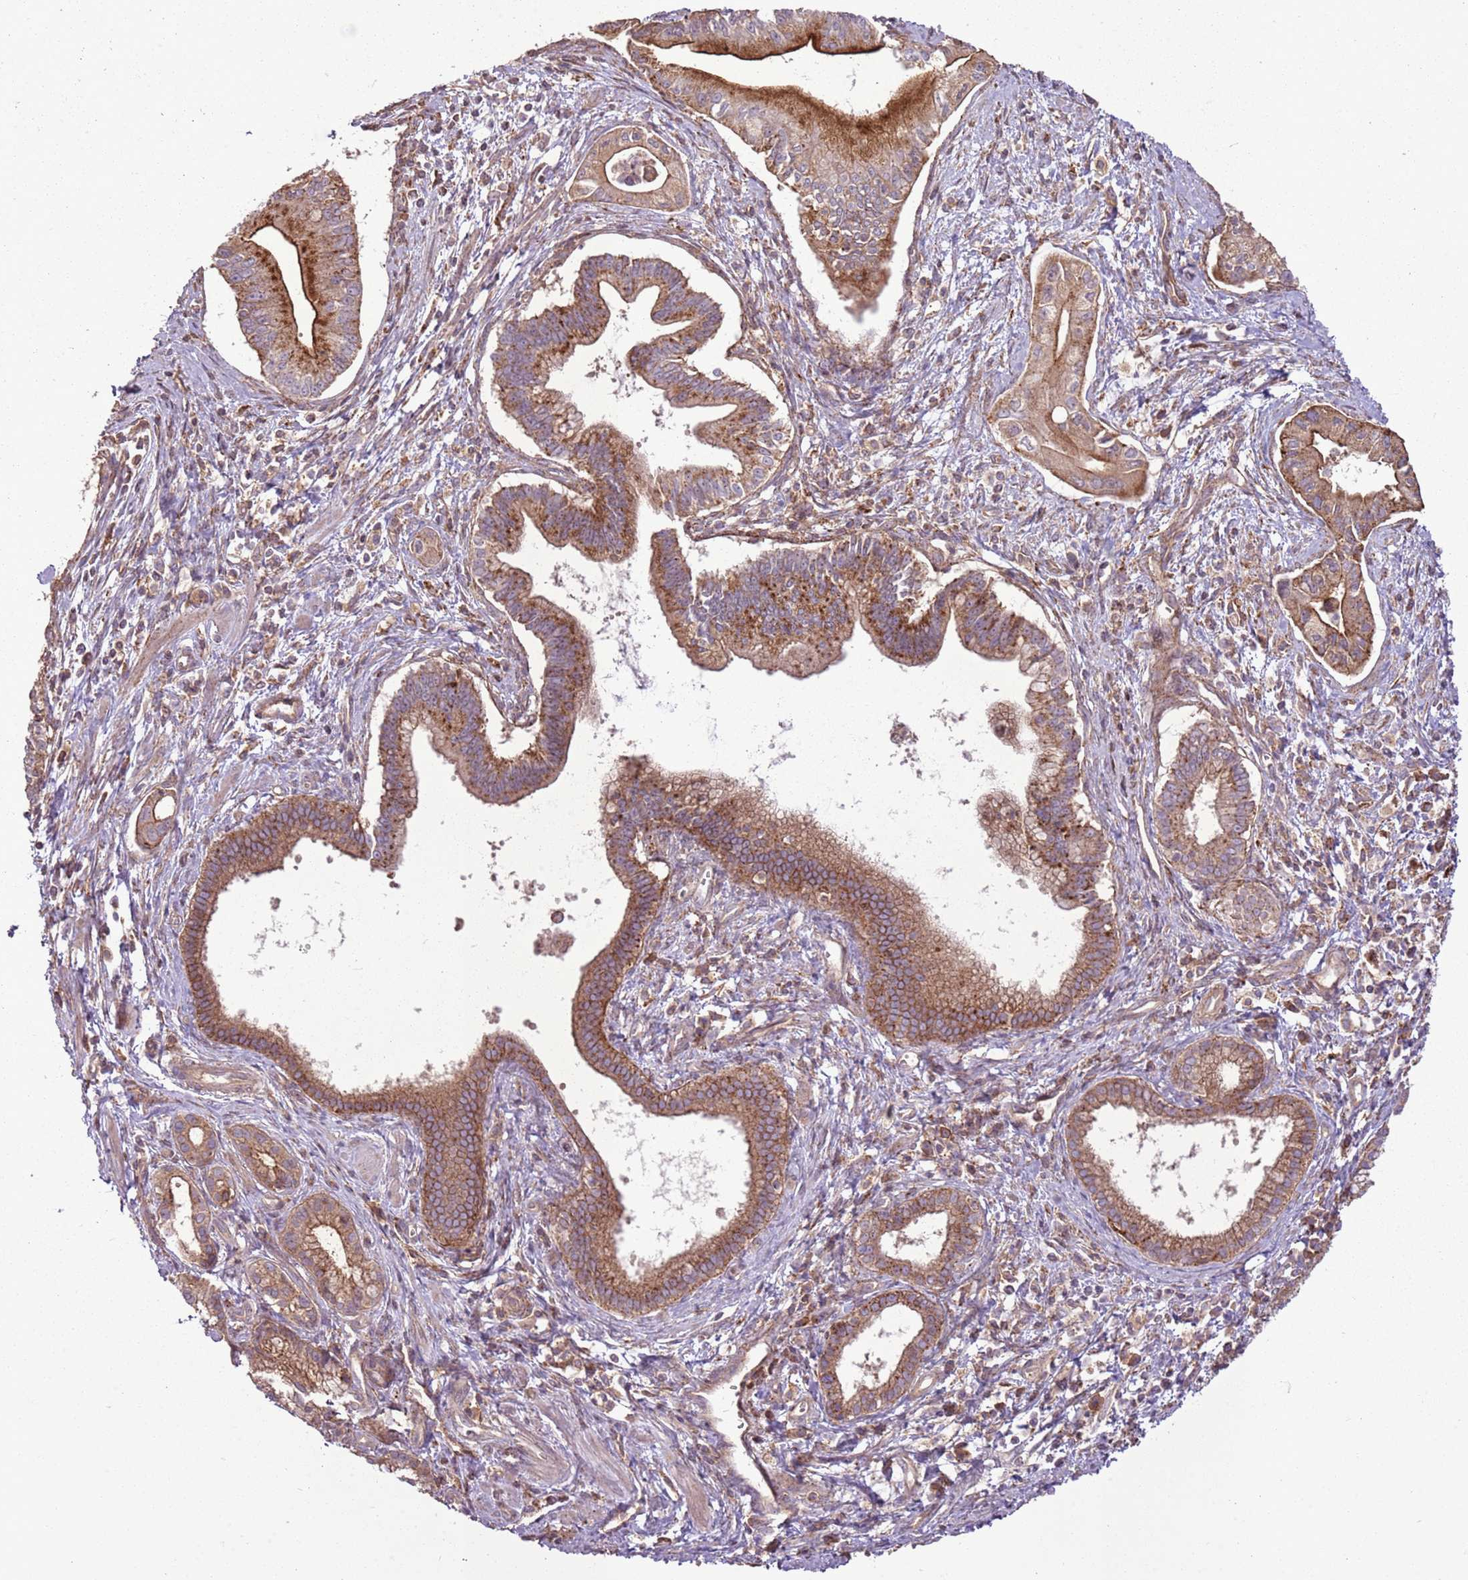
{"staining": {"intensity": "strong", "quantity": ">75%", "location": "cytoplasmic/membranous"}, "tissue": "pancreatic cancer", "cell_type": "Tumor cells", "image_type": "cancer", "snomed": [{"axis": "morphology", "description": "Adenocarcinoma, NOS"}, {"axis": "topography", "description": "Pancreas"}], "caption": "Strong cytoplasmic/membranous protein expression is present in about >75% of tumor cells in pancreatic adenocarcinoma.", "gene": "ANKRD24", "patient": {"sex": "male", "age": 78}}